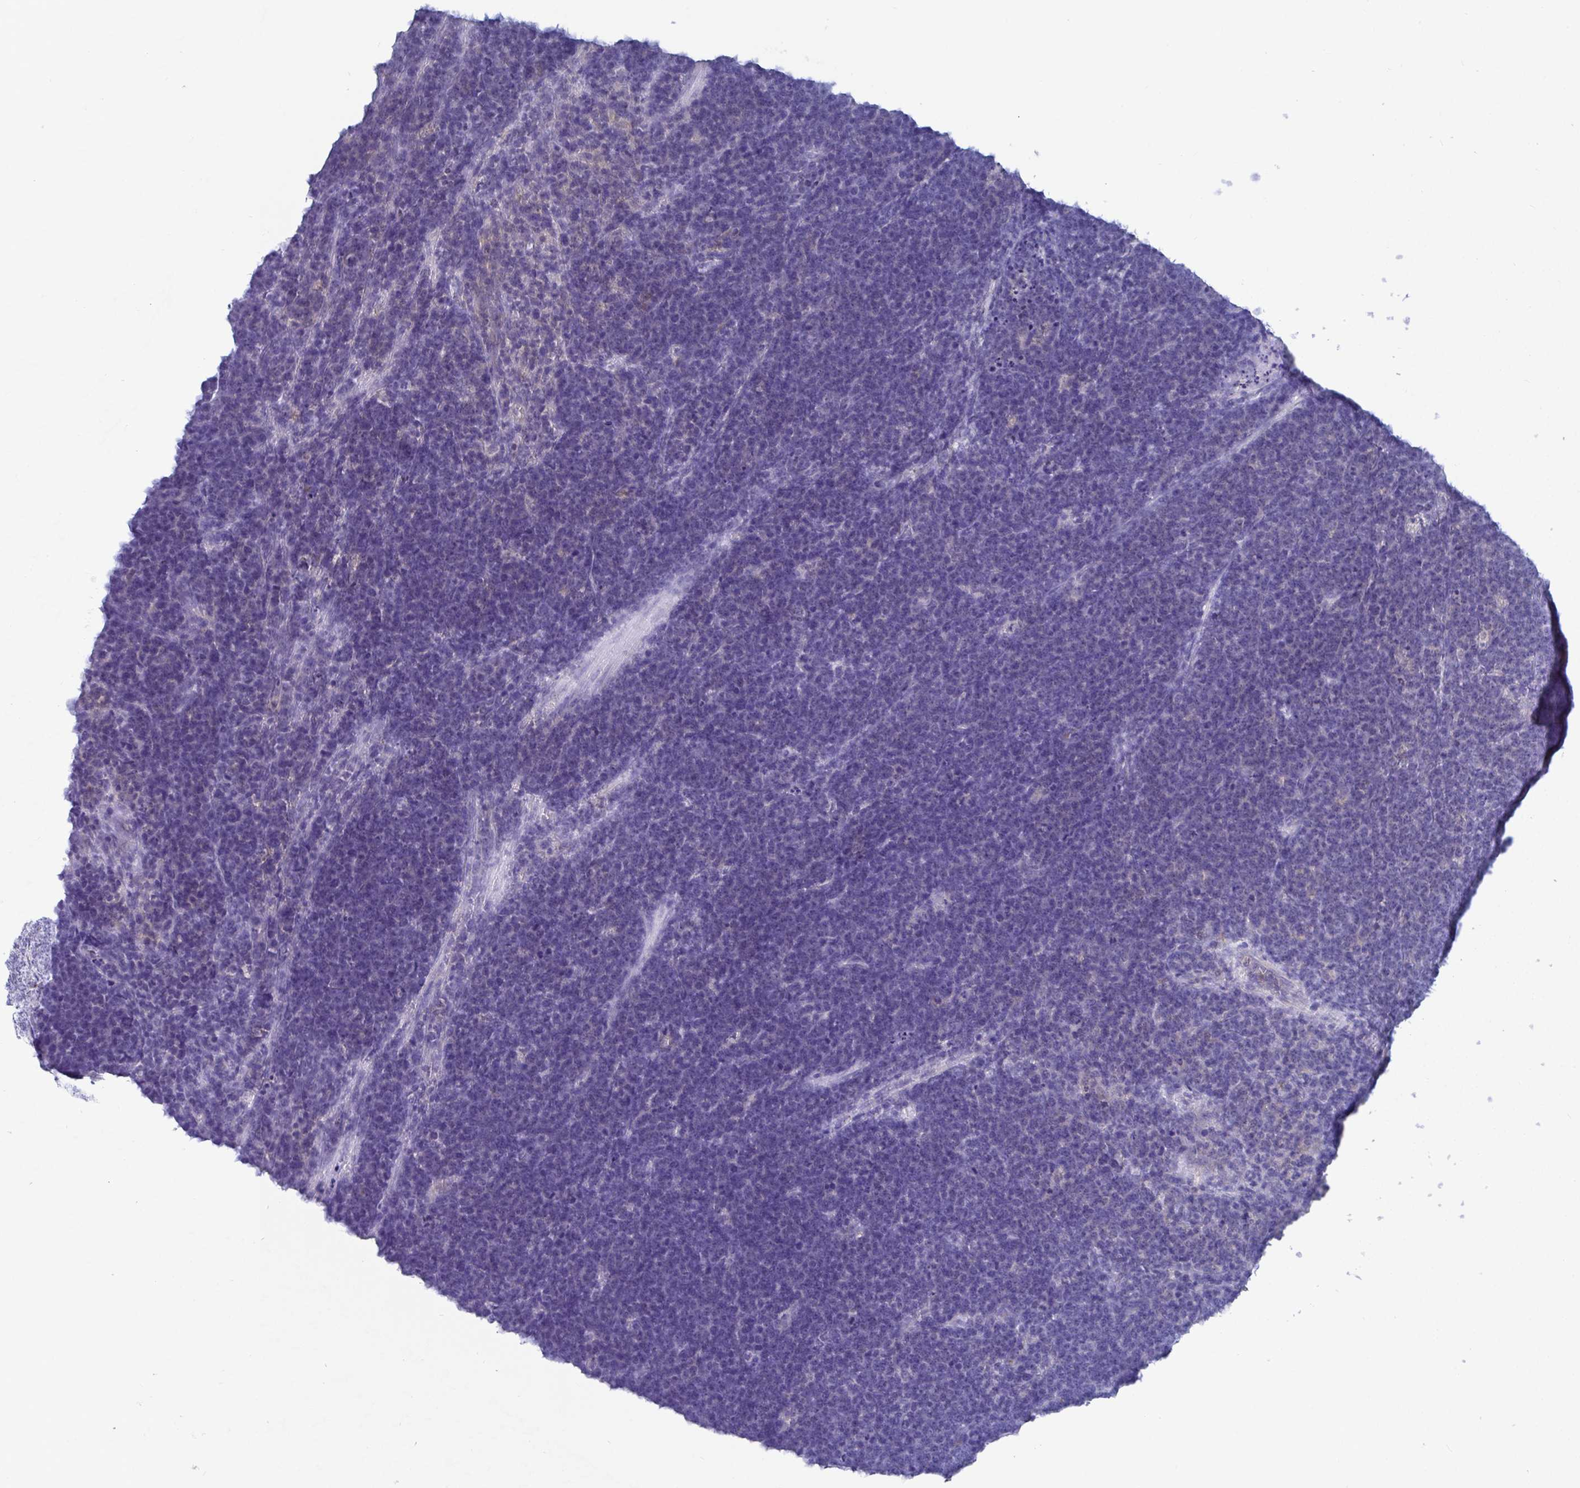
{"staining": {"intensity": "negative", "quantity": "none", "location": "none"}, "tissue": "lymphoma", "cell_type": "Tumor cells", "image_type": "cancer", "snomed": [{"axis": "morphology", "description": "Malignant lymphoma, non-Hodgkin's type, High grade"}, {"axis": "topography", "description": "Small intestine"}, {"axis": "topography", "description": "Colon"}], "caption": "Tumor cells show no significant positivity in high-grade malignant lymphoma, non-Hodgkin's type. (DAB IHC, high magnification).", "gene": "CLDN8", "patient": {"sex": "male", "age": 8}}